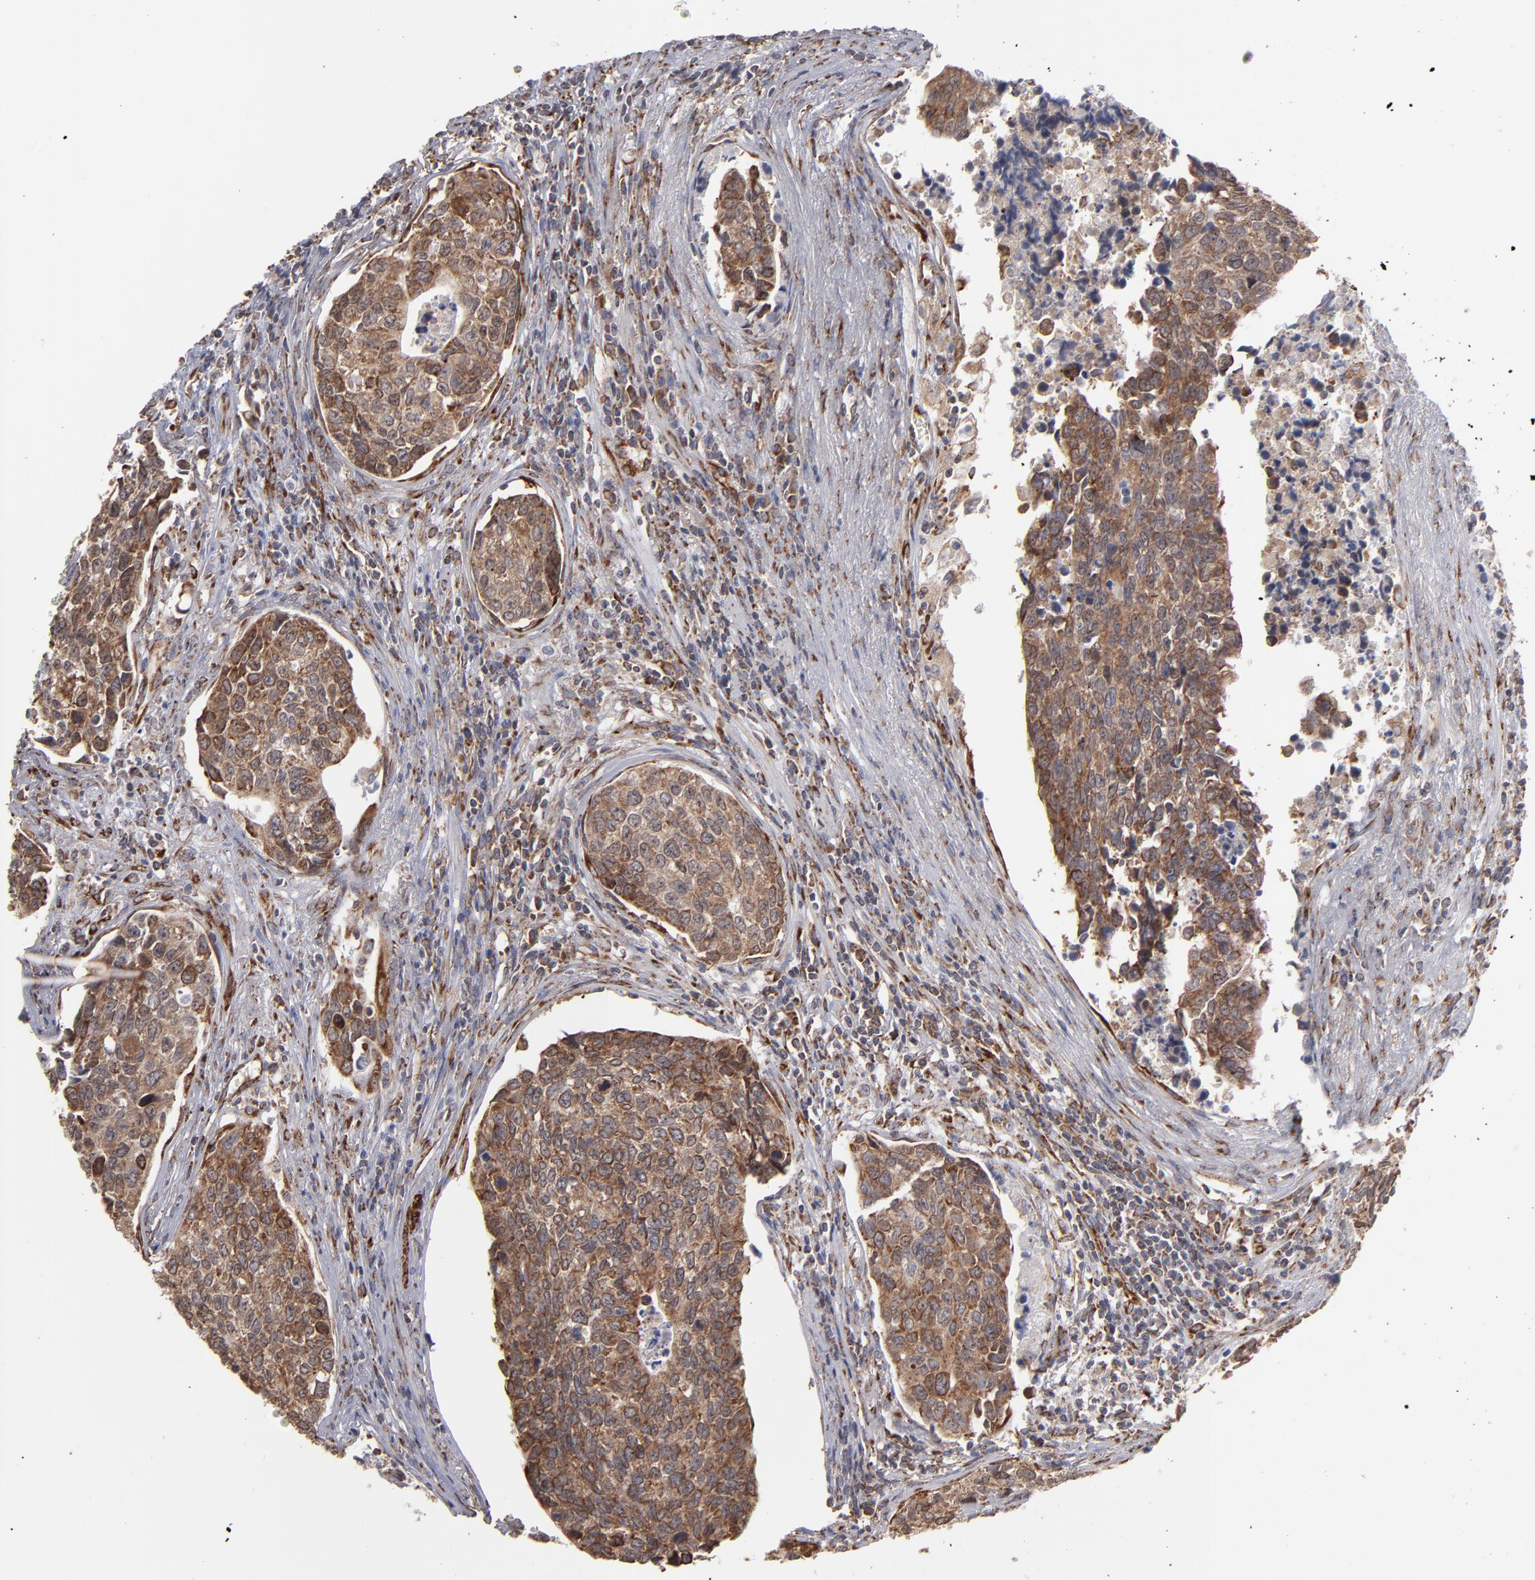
{"staining": {"intensity": "moderate", "quantity": ">75%", "location": "cytoplasmic/membranous"}, "tissue": "urothelial cancer", "cell_type": "Tumor cells", "image_type": "cancer", "snomed": [{"axis": "morphology", "description": "Urothelial carcinoma, High grade"}, {"axis": "topography", "description": "Urinary bladder"}], "caption": "Tumor cells show medium levels of moderate cytoplasmic/membranous positivity in about >75% of cells in urothelial cancer. (Brightfield microscopy of DAB IHC at high magnification).", "gene": "KTN1", "patient": {"sex": "male", "age": 81}}